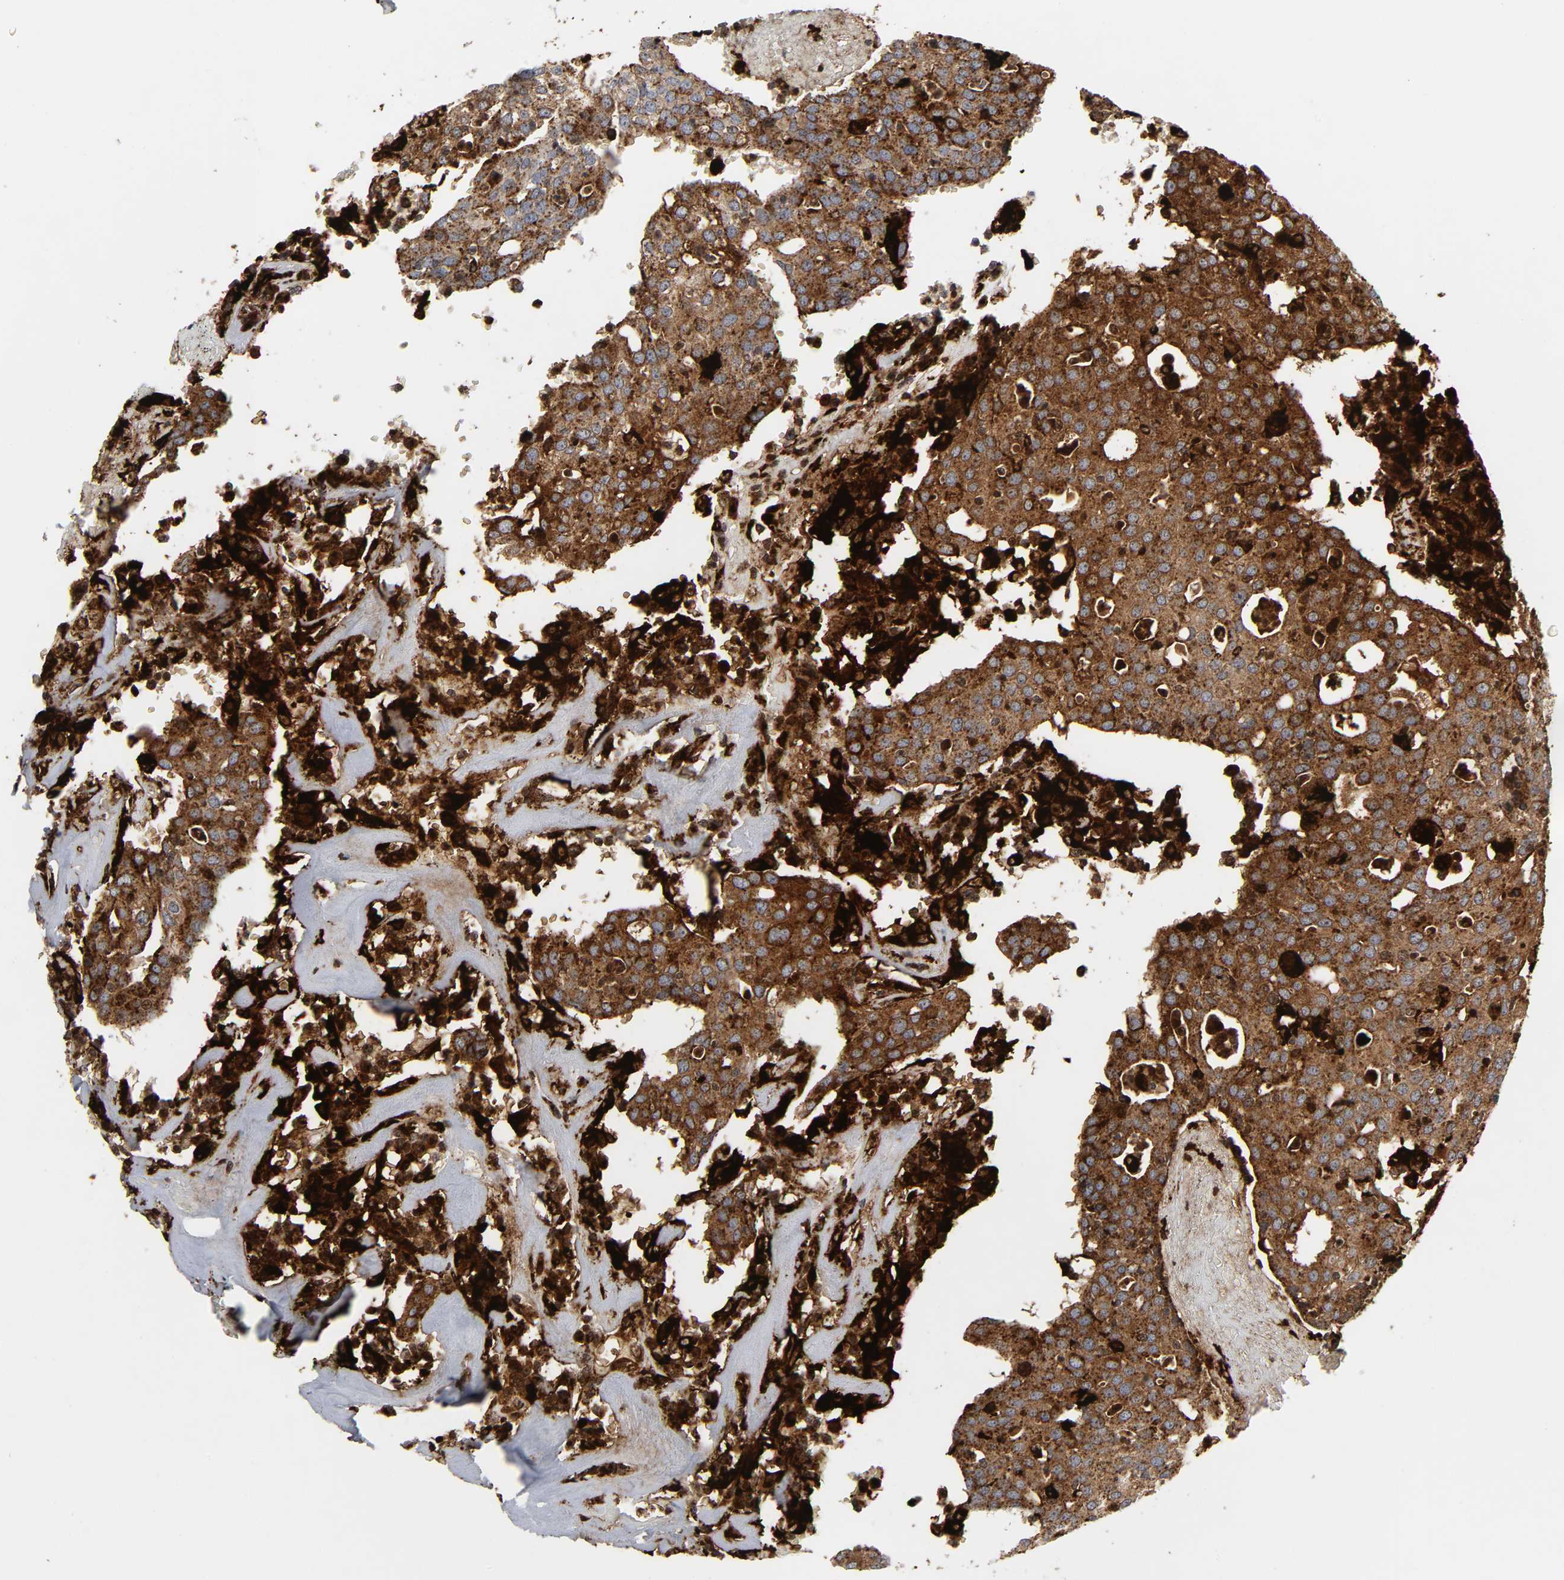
{"staining": {"intensity": "strong", "quantity": ">75%", "location": "cytoplasmic/membranous"}, "tissue": "head and neck cancer", "cell_type": "Tumor cells", "image_type": "cancer", "snomed": [{"axis": "morphology", "description": "Adenocarcinoma, NOS"}, {"axis": "topography", "description": "Salivary gland"}, {"axis": "topography", "description": "Head-Neck"}], "caption": "This is an image of IHC staining of head and neck adenocarcinoma, which shows strong positivity in the cytoplasmic/membranous of tumor cells.", "gene": "PSAP", "patient": {"sex": "female", "age": 65}}